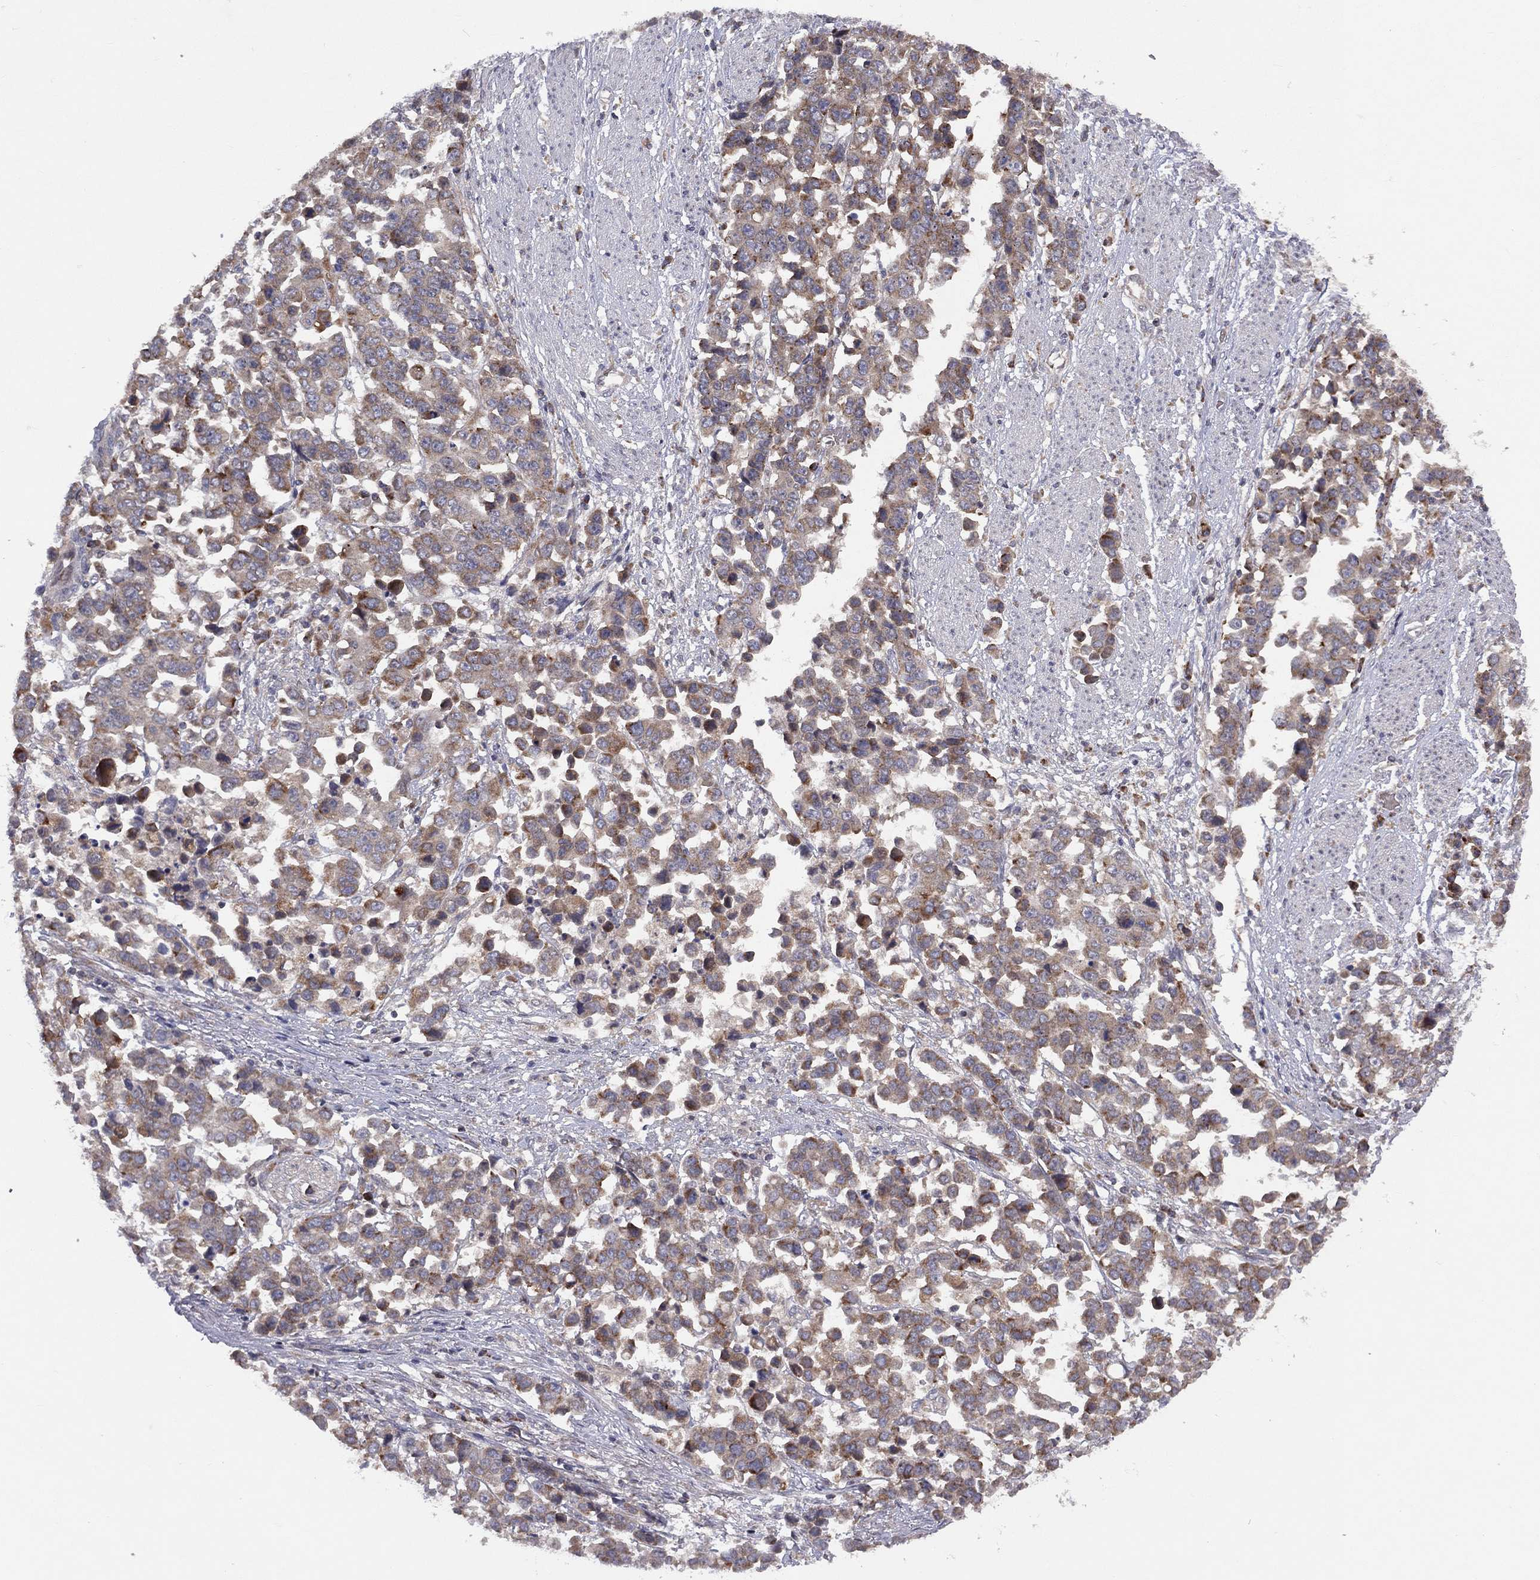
{"staining": {"intensity": "moderate", "quantity": "25%-75%", "location": "cytoplasmic/membranous"}, "tissue": "stomach cancer", "cell_type": "Tumor cells", "image_type": "cancer", "snomed": [{"axis": "morphology", "description": "Adenocarcinoma, NOS"}, {"axis": "topography", "description": "Stomach, upper"}], "caption": "The micrograph shows immunohistochemical staining of adenocarcinoma (stomach). There is moderate cytoplasmic/membranous expression is appreciated in about 25%-75% of tumor cells. Nuclei are stained in blue.", "gene": "STARD3", "patient": {"sex": "male", "age": 69}}